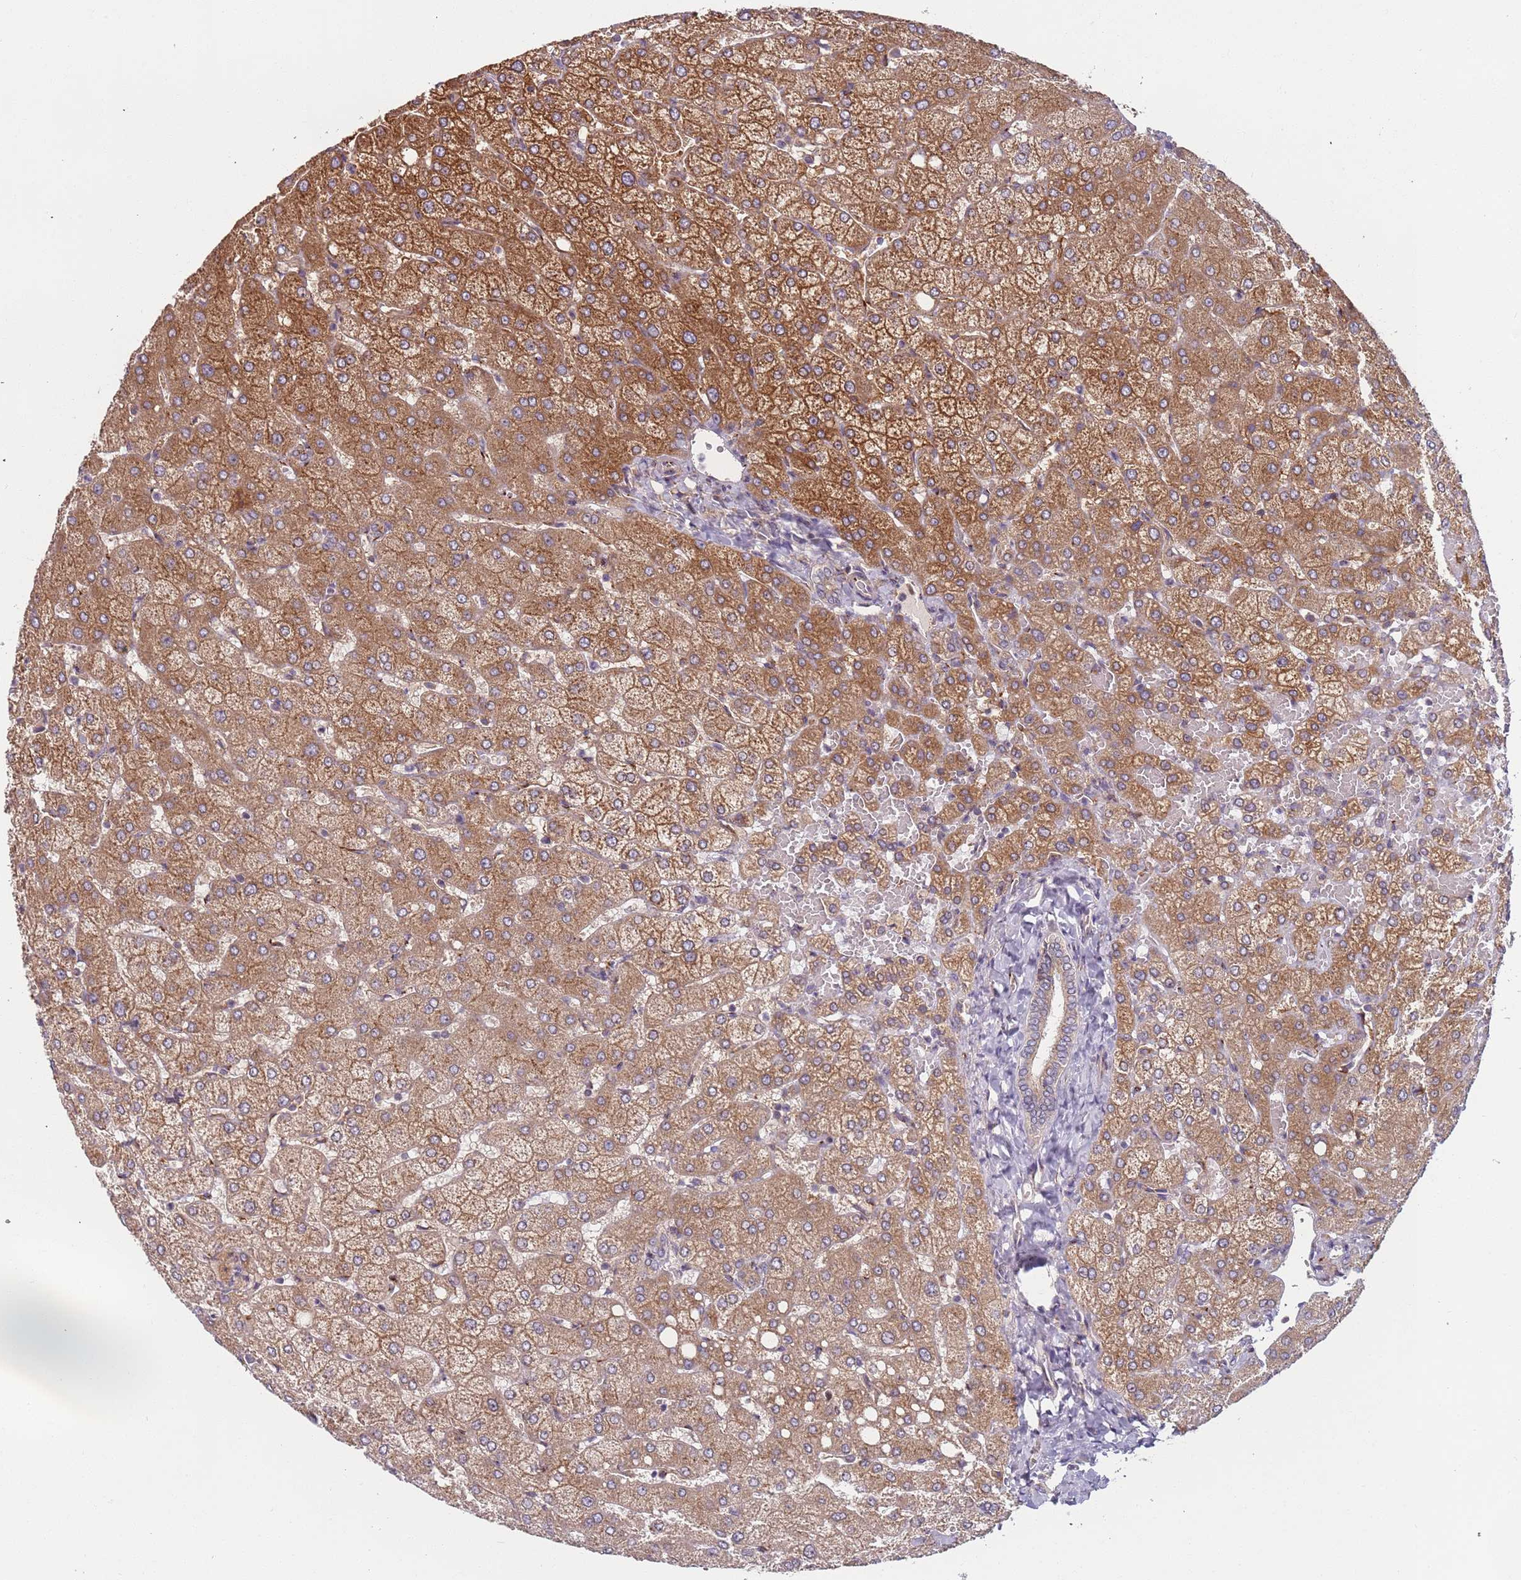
{"staining": {"intensity": "weak", "quantity": "<25%", "location": "cytoplasmic/membranous"}, "tissue": "liver", "cell_type": "Cholangiocytes", "image_type": "normal", "snomed": [{"axis": "morphology", "description": "Normal tissue, NOS"}, {"axis": "topography", "description": "Liver"}], "caption": "The image shows no significant positivity in cholangiocytes of liver.", "gene": "AKTIP", "patient": {"sex": "female", "age": 54}}